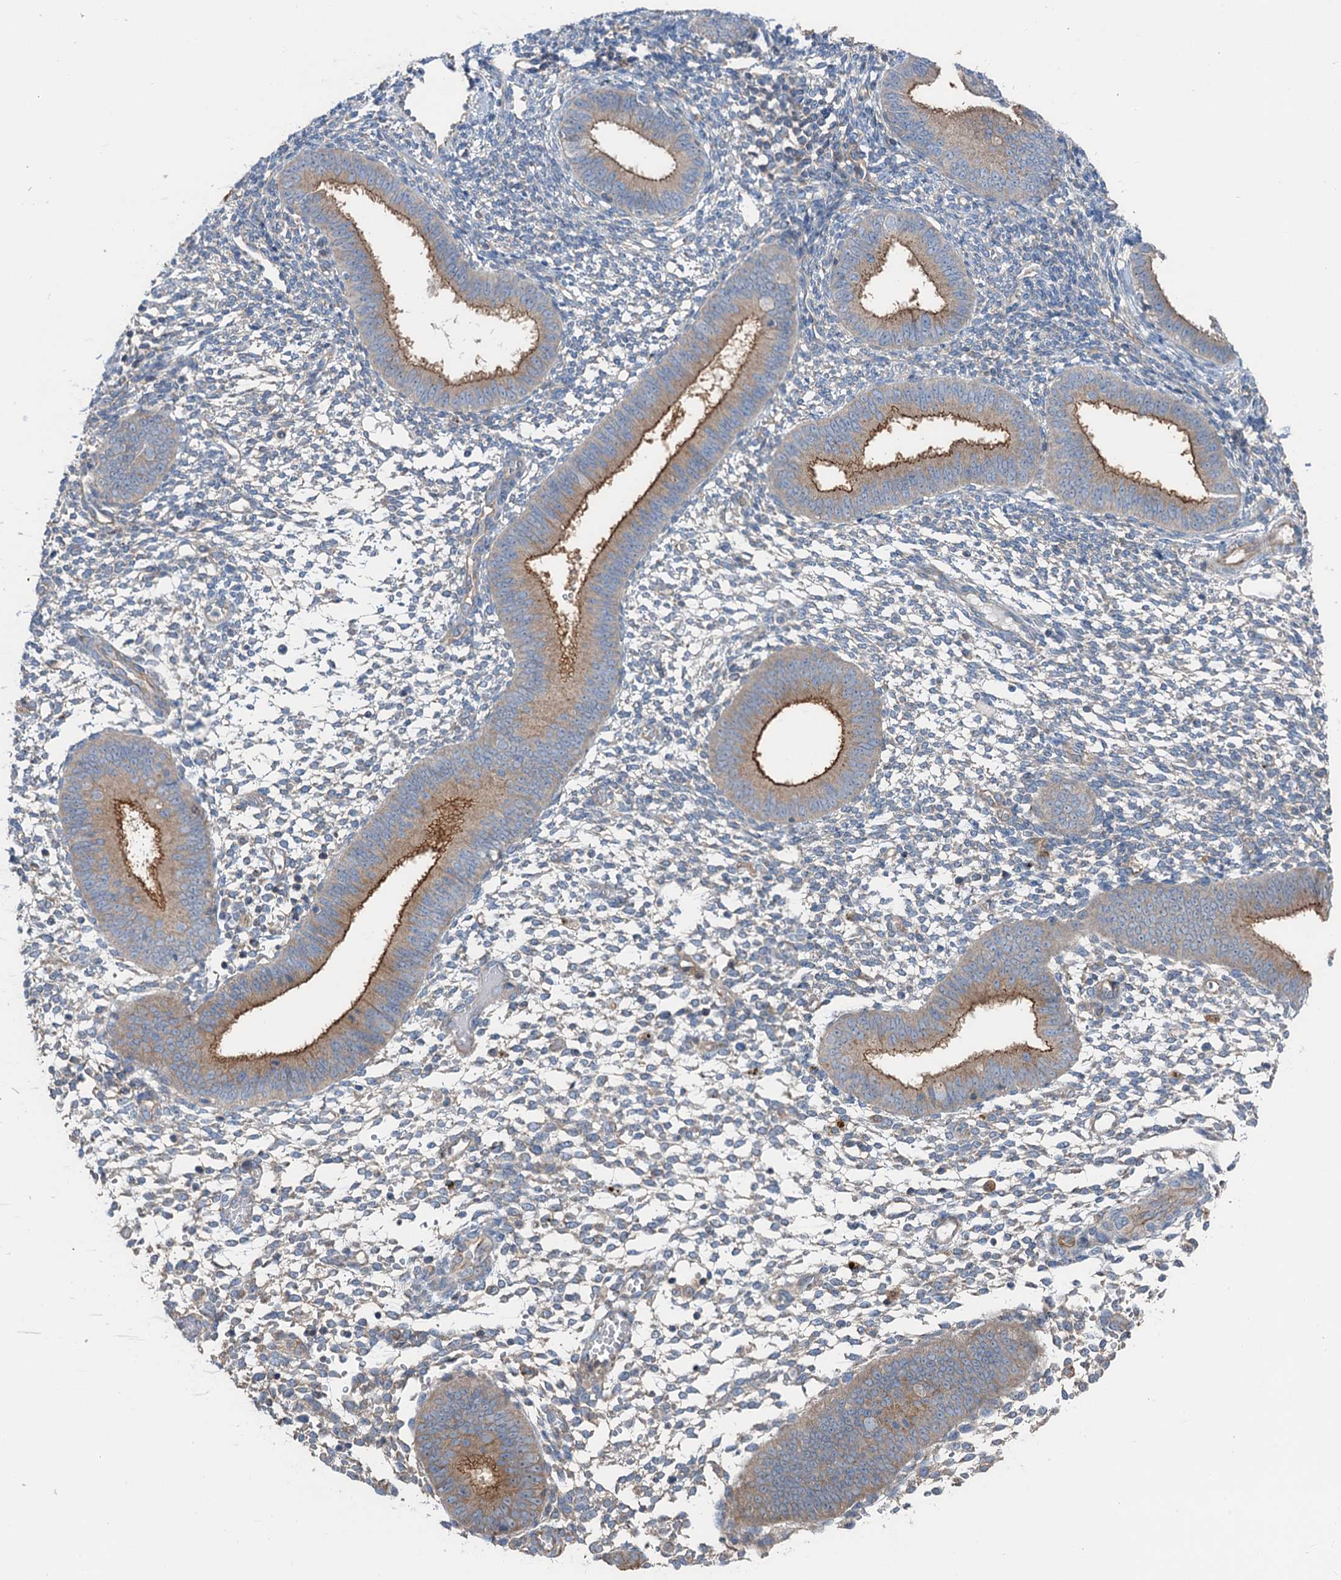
{"staining": {"intensity": "negative", "quantity": "none", "location": "none"}, "tissue": "endometrium", "cell_type": "Cells in endometrial stroma", "image_type": "normal", "snomed": [{"axis": "morphology", "description": "Normal tissue, NOS"}, {"axis": "topography", "description": "Uterus"}, {"axis": "topography", "description": "Endometrium"}], "caption": "Photomicrograph shows no protein positivity in cells in endometrial stroma of normal endometrium.", "gene": "ANKRD26", "patient": {"sex": "female", "age": 48}}